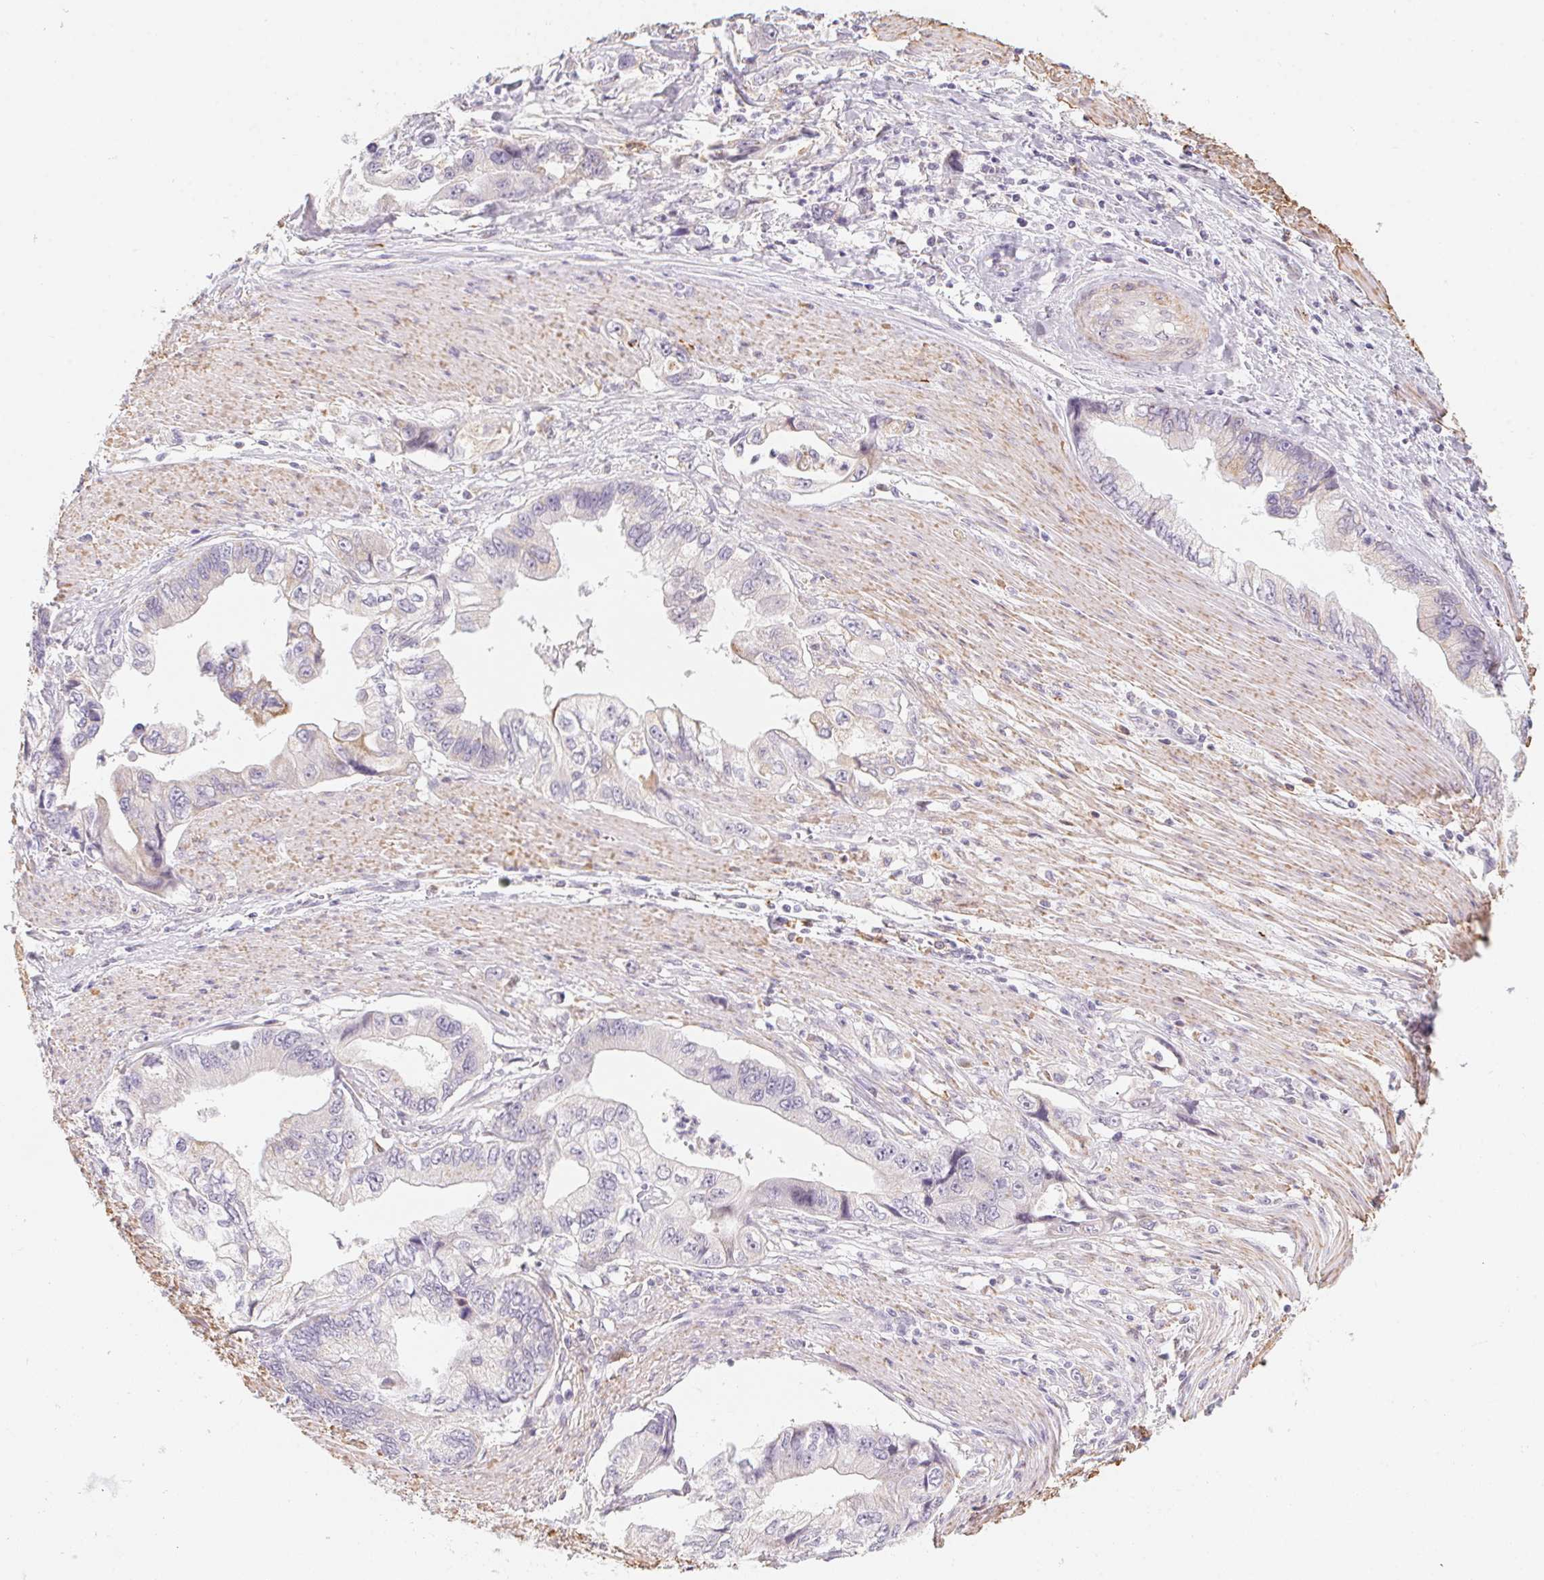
{"staining": {"intensity": "negative", "quantity": "none", "location": "none"}, "tissue": "stomach cancer", "cell_type": "Tumor cells", "image_type": "cancer", "snomed": [{"axis": "morphology", "description": "Adenocarcinoma, NOS"}, {"axis": "topography", "description": "Pancreas"}, {"axis": "topography", "description": "Stomach, upper"}], "caption": "The immunohistochemistry photomicrograph has no significant staining in tumor cells of stomach cancer tissue.", "gene": "PRPH", "patient": {"sex": "male", "age": 77}}